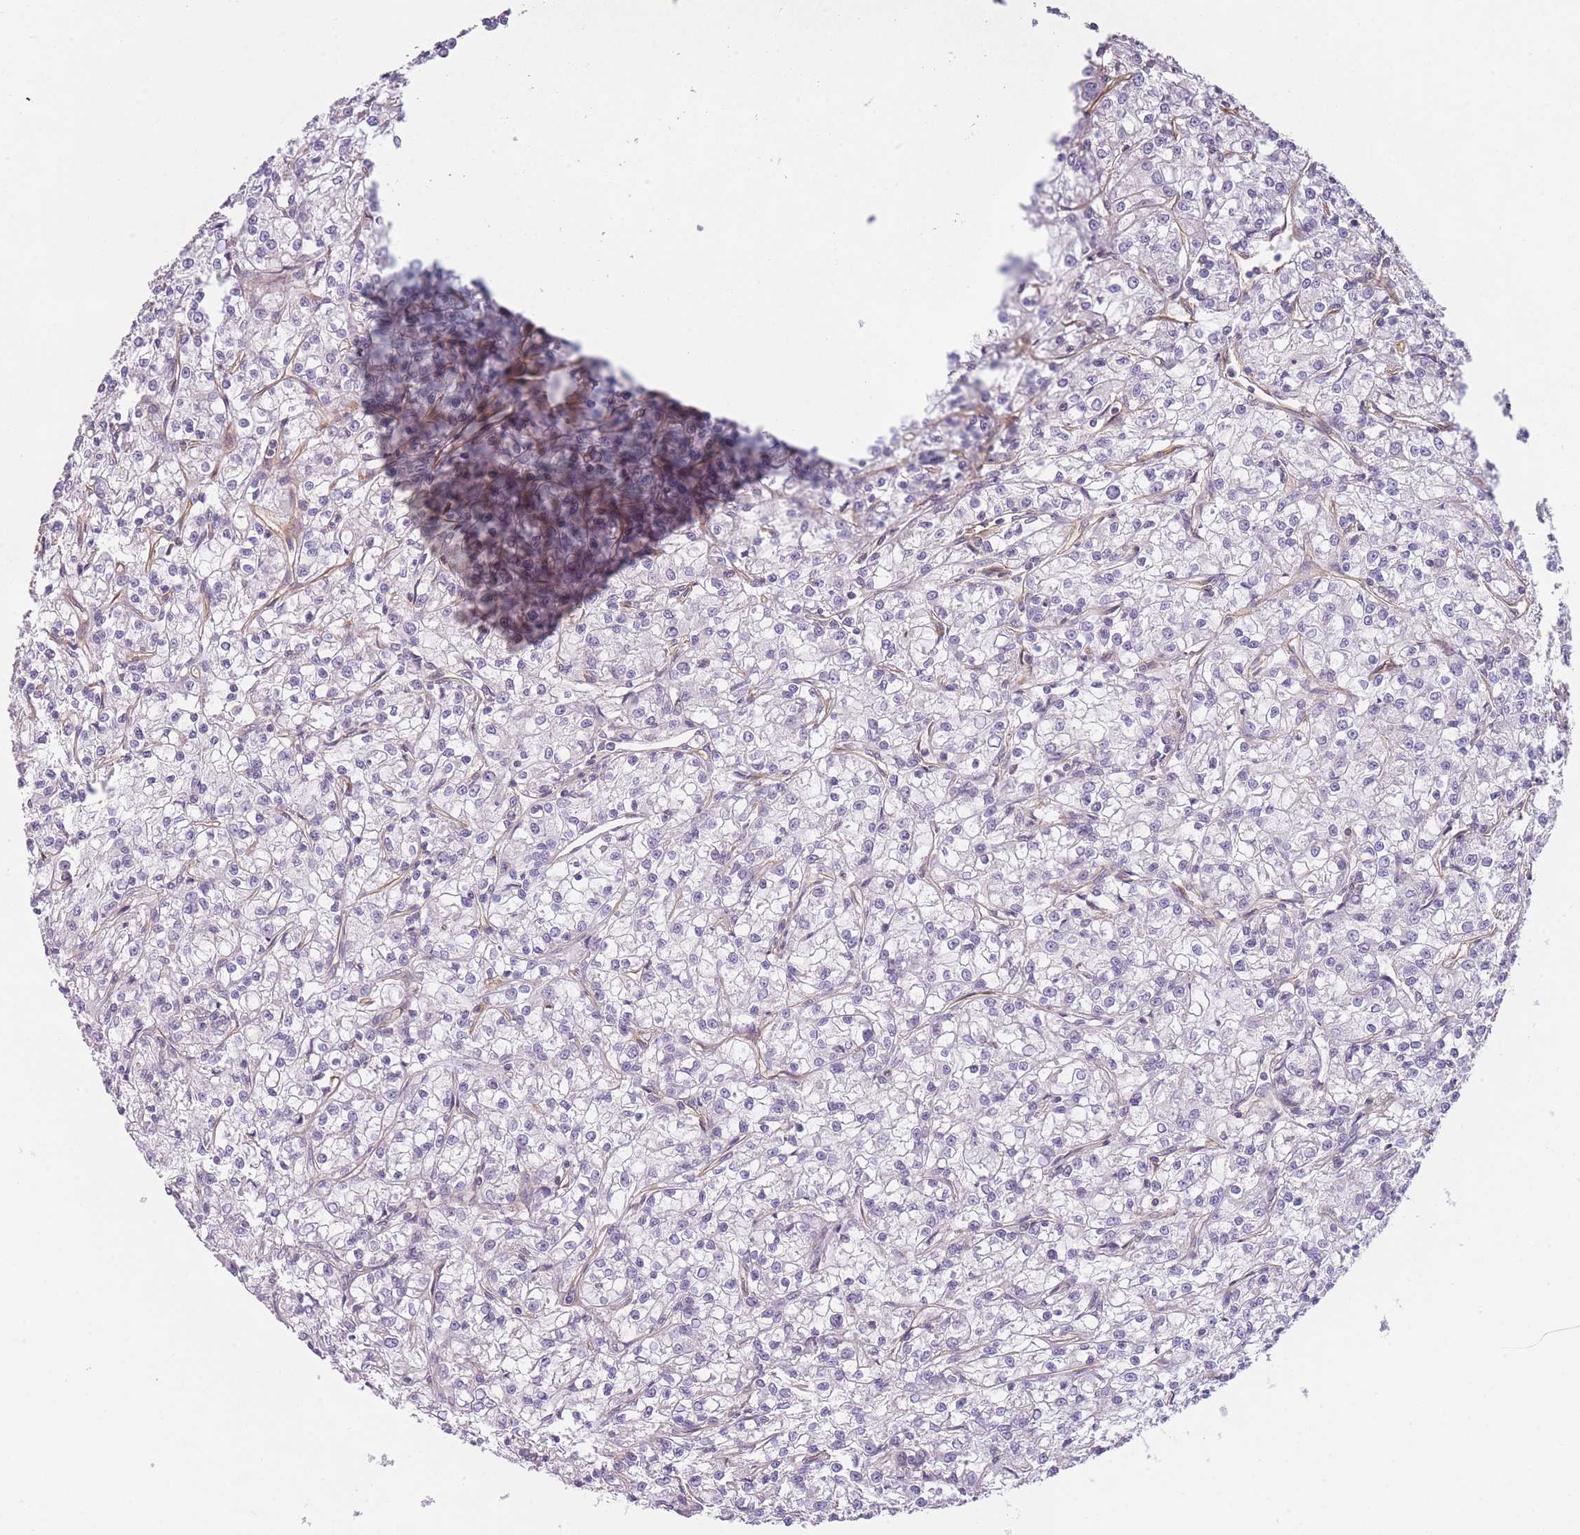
{"staining": {"intensity": "negative", "quantity": "none", "location": "none"}, "tissue": "renal cancer", "cell_type": "Tumor cells", "image_type": "cancer", "snomed": [{"axis": "morphology", "description": "Adenocarcinoma, NOS"}, {"axis": "topography", "description": "Kidney"}], "caption": "Immunohistochemistry (IHC) of human renal cancer exhibits no staining in tumor cells.", "gene": "SLC7A6", "patient": {"sex": "female", "age": 59}}